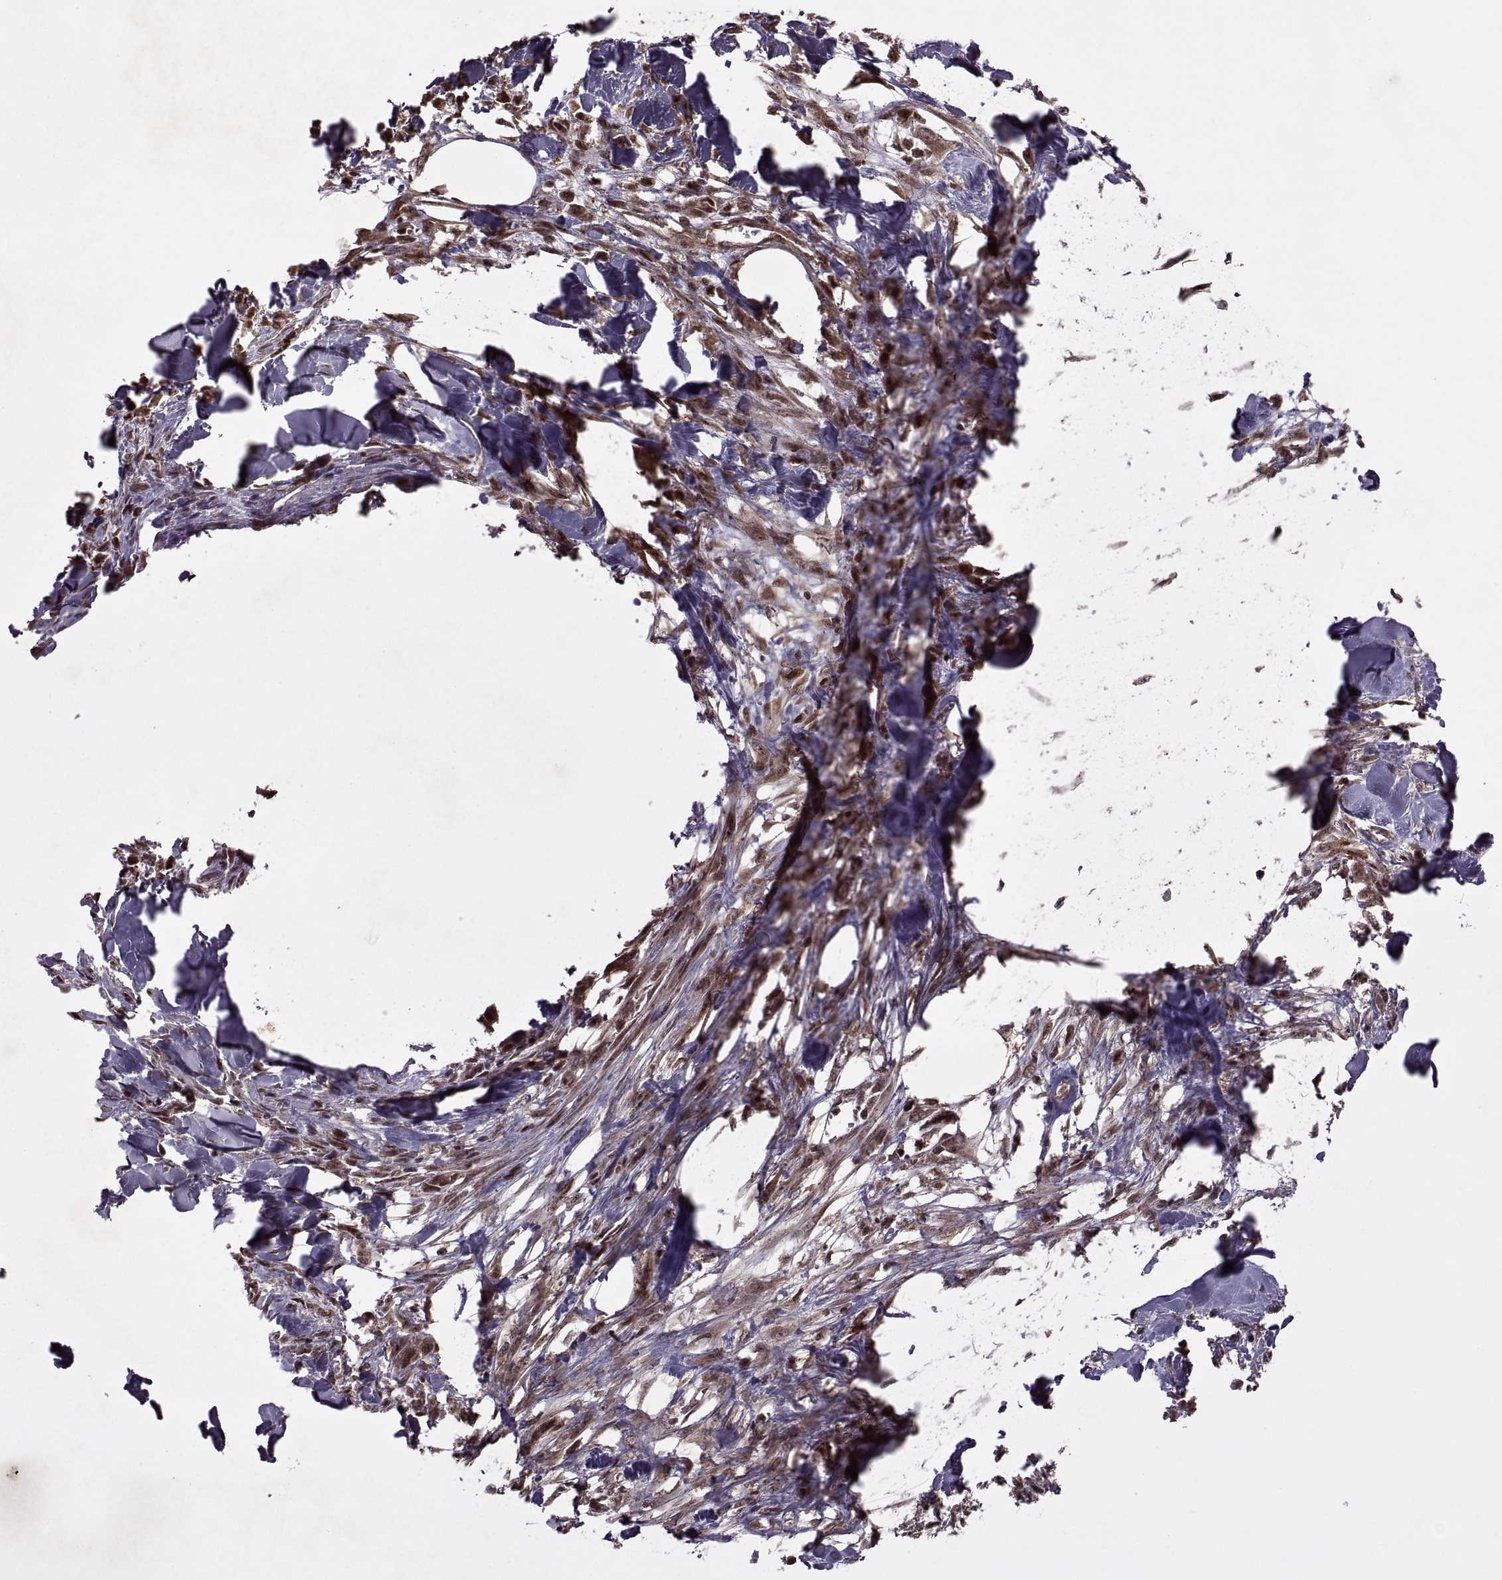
{"staining": {"intensity": "moderate", "quantity": ">75%", "location": "cytoplasmic/membranous,nuclear"}, "tissue": "skin cancer", "cell_type": "Tumor cells", "image_type": "cancer", "snomed": [{"axis": "morphology", "description": "Squamous cell carcinoma, NOS"}, {"axis": "topography", "description": "Skin"}], "caption": "Skin squamous cell carcinoma stained with DAB immunohistochemistry exhibits medium levels of moderate cytoplasmic/membranous and nuclear staining in approximately >75% of tumor cells.", "gene": "PTOV1", "patient": {"sex": "female", "age": 59}}